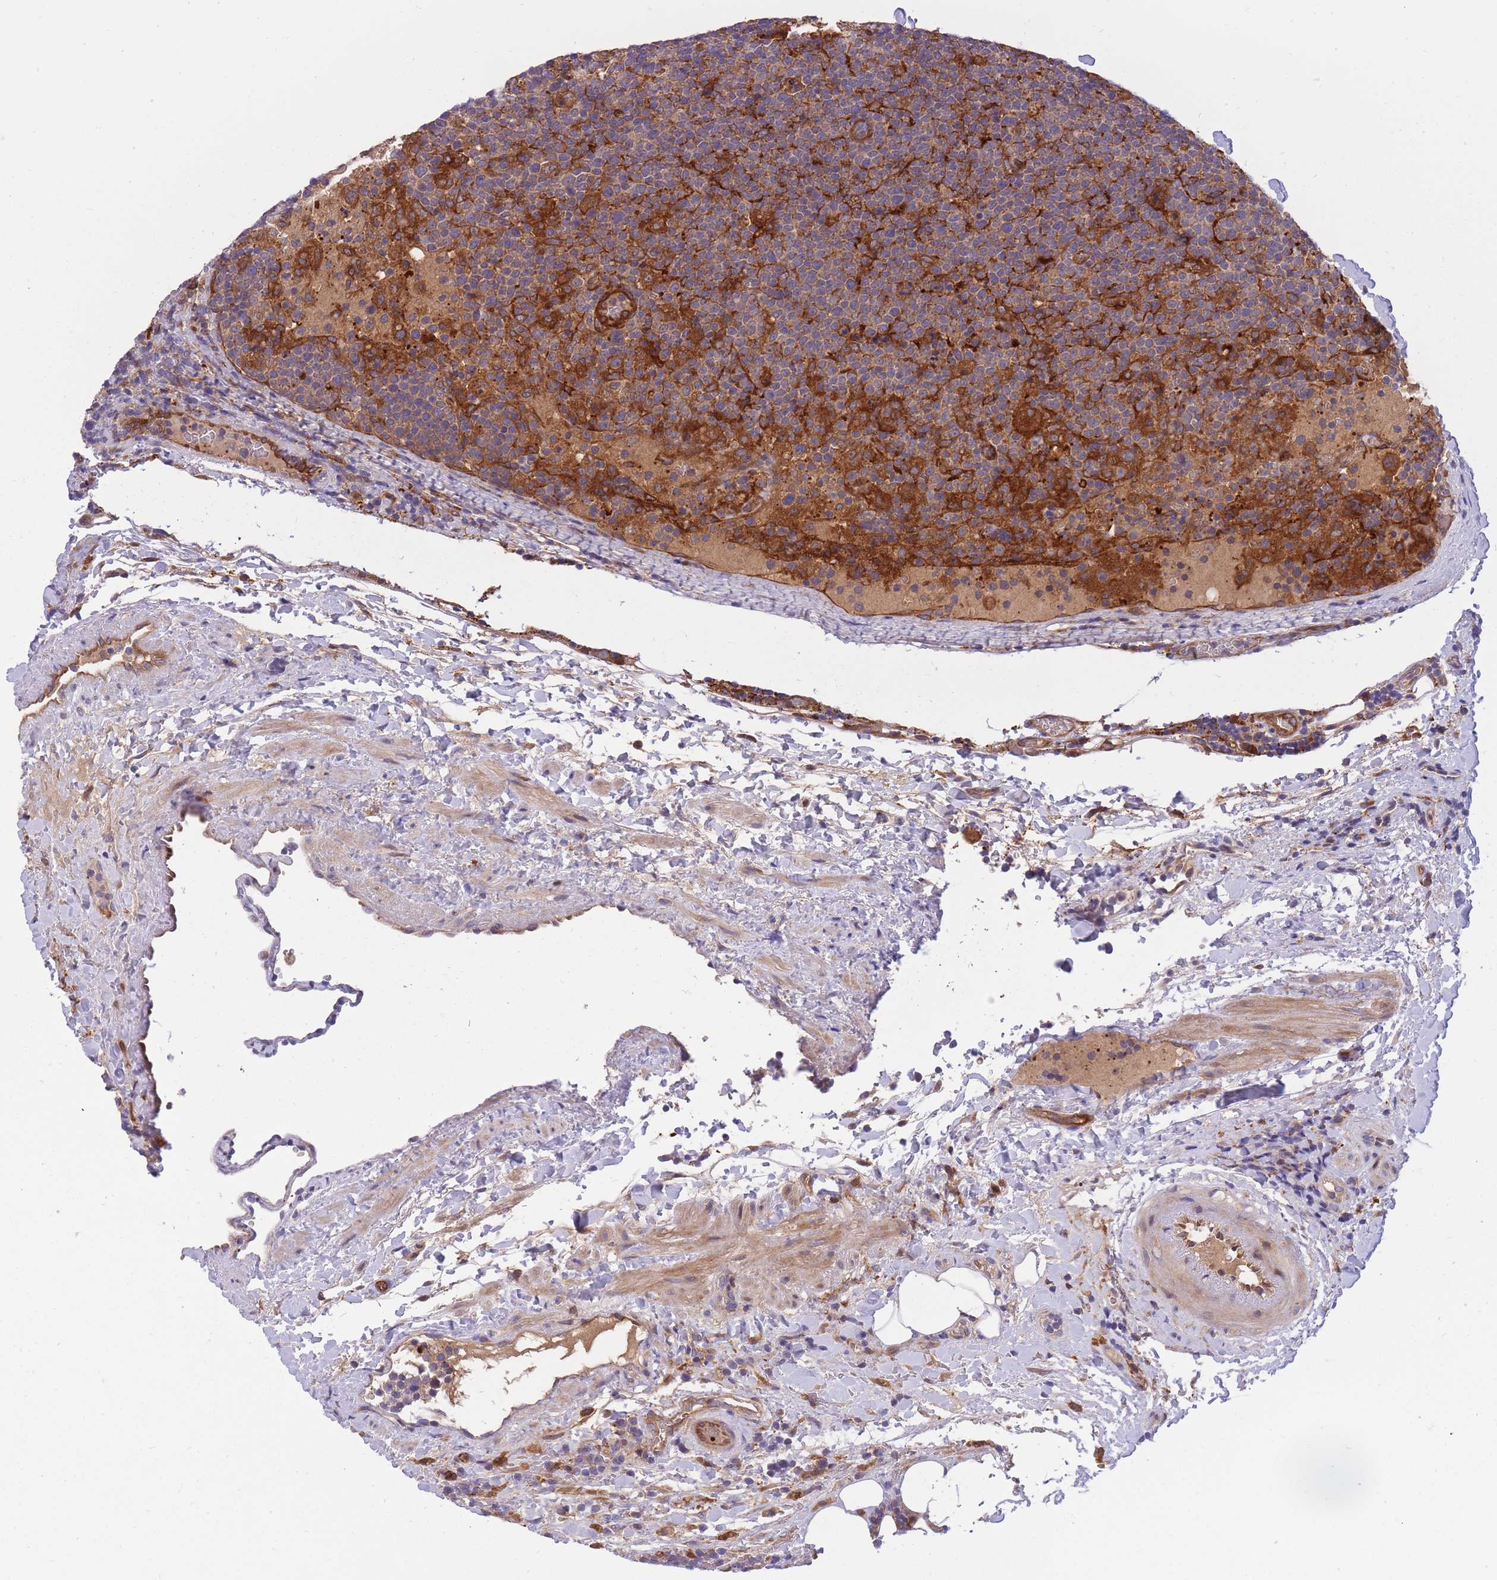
{"staining": {"intensity": "weak", "quantity": "<25%", "location": "cytoplasmic/membranous"}, "tissue": "lymphoma", "cell_type": "Tumor cells", "image_type": "cancer", "snomed": [{"axis": "morphology", "description": "Malignant lymphoma, non-Hodgkin's type, High grade"}, {"axis": "topography", "description": "Lymph node"}], "caption": "The histopathology image reveals no significant staining in tumor cells of high-grade malignant lymphoma, non-Hodgkin's type.", "gene": "CRYGN", "patient": {"sex": "male", "age": 61}}